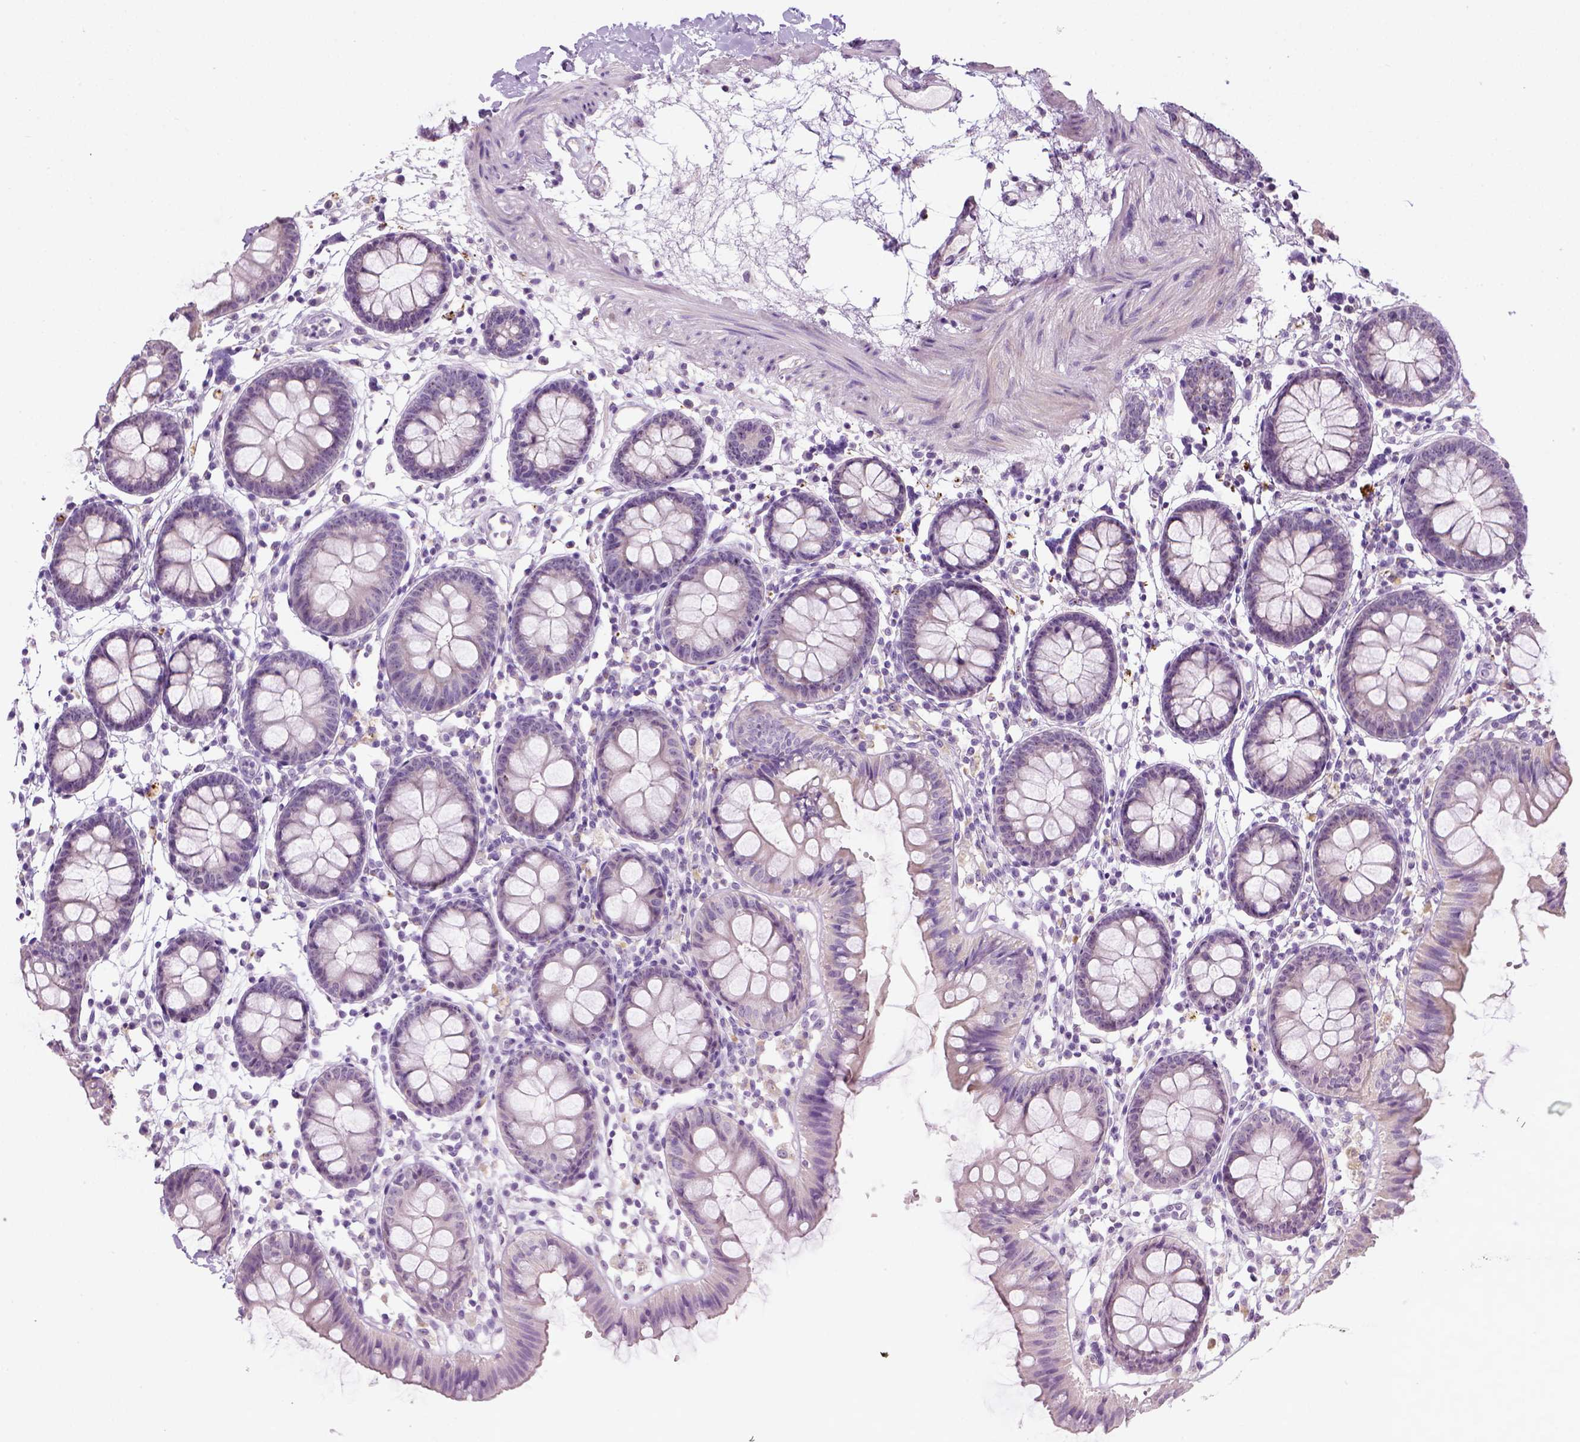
{"staining": {"intensity": "negative", "quantity": "none", "location": "none"}, "tissue": "colon", "cell_type": "Endothelial cells", "image_type": "normal", "snomed": [{"axis": "morphology", "description": "Normal tissue, NOS"}, {"axis": "topography", "description": "Colon"}], "caption": "This photomicrograph is of normal colon stained with IHC to label a protein in brown with the nuclei are counter-stained blue. There is no positivity in endothelial cells.", "gene": "UTP4", "patient": {"sex": "female", "age": 84}}